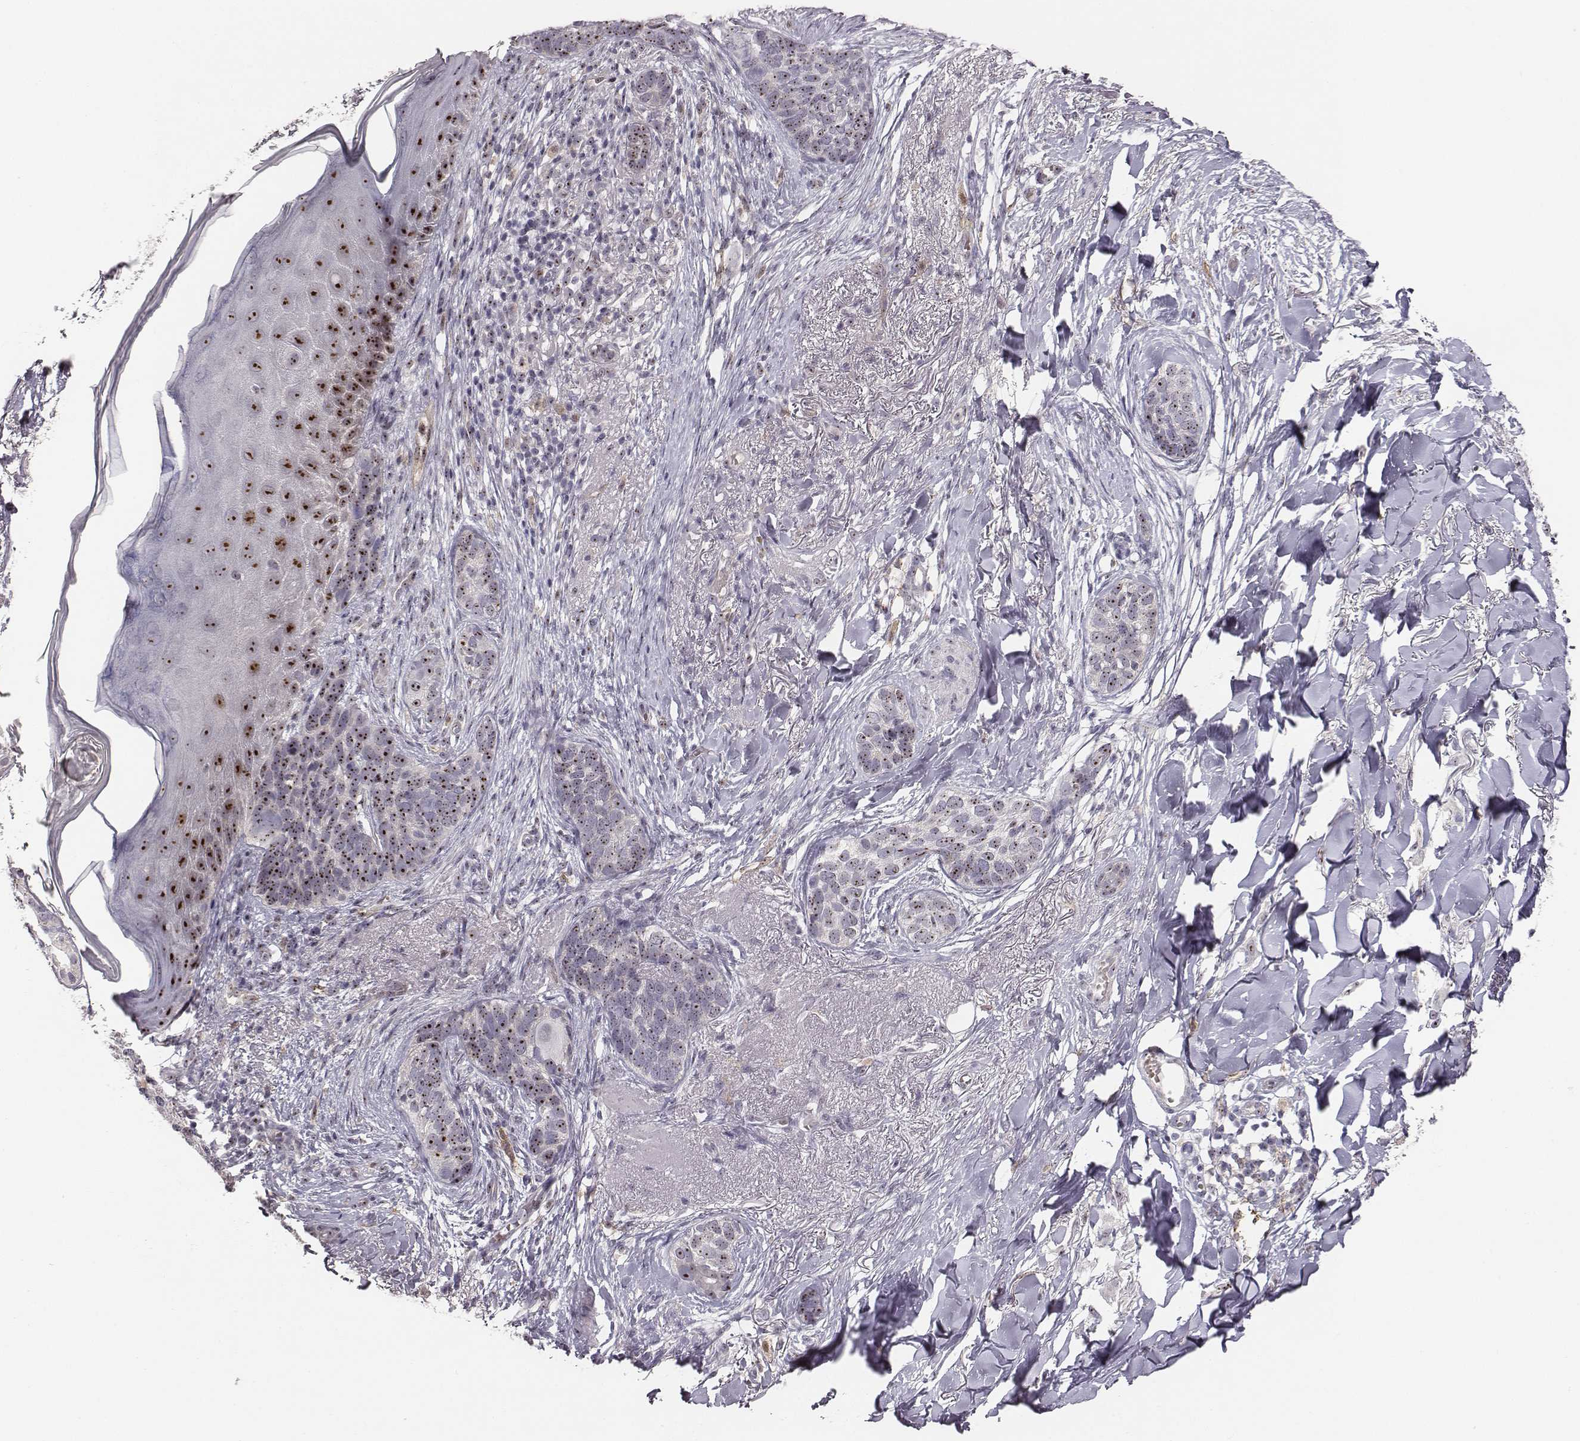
{"staining": {"intensity": "strong", "quantity": ">75%", "location": "nuclear"}, "tissue": "skin cancer", "cell_type": "Tumor cells", "image_type": "cancer", "snomed": [{"axis": "morphology", "description": "Normal tissue, NOS"}, {"axis": "morphology", "description": "Basal cell carcinoma"}, {"axis": "topography", "description": "Skin"}], "caption": "High-power microscopy captured an immunohistochemistry photomicrograph of basal cell carcinoma (skin), revealing strong nuclear staining in about >75% of tumor cells.", "gene": "NIFK", "patient": {"sex": "male", "age": 84}}